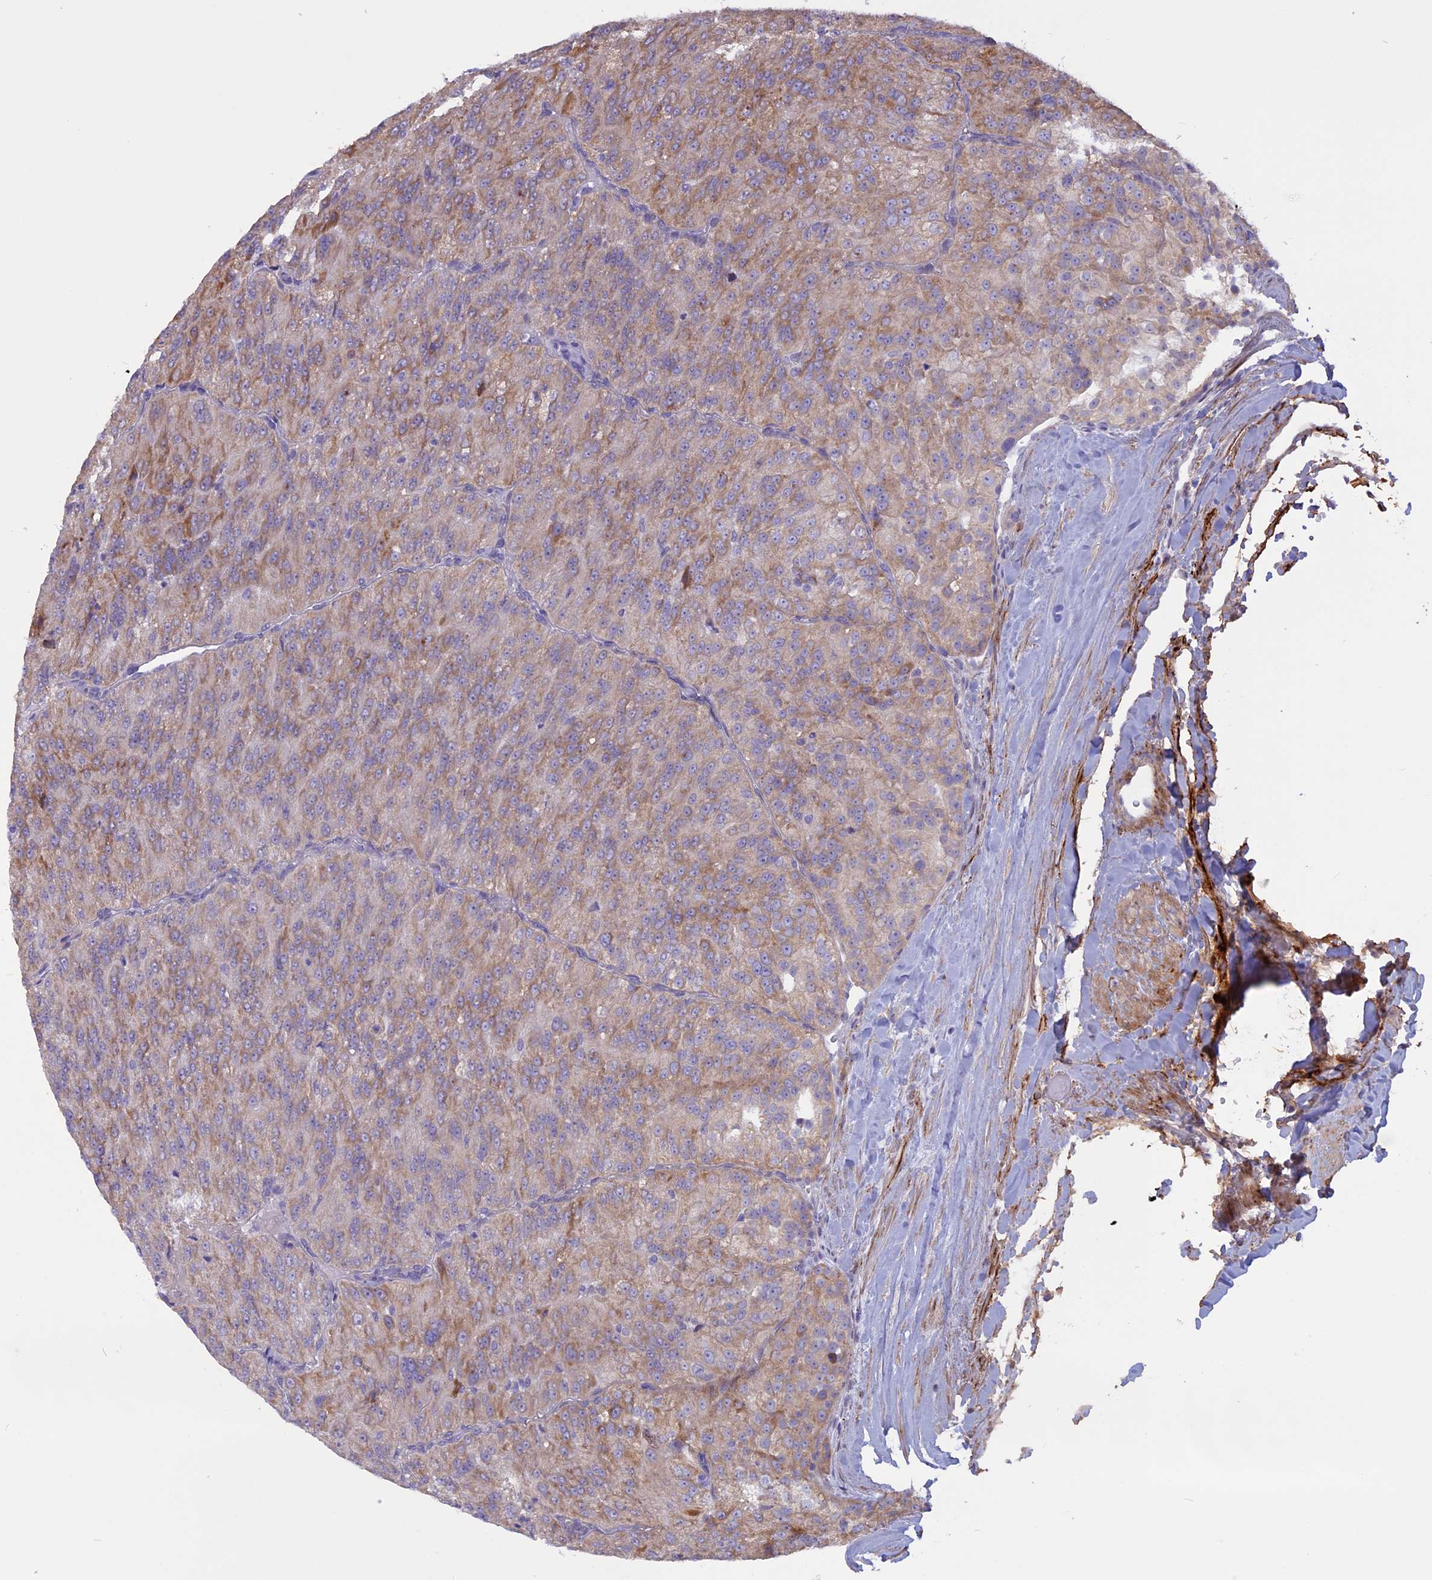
{"staining": {"intensity": "weak", "quantity": "25%-75%", "location": "cytoplasmic/membranous"}, "tissue": "renal cancer", "cell_type": "Tumor cells", "image_type": "cancer", "snomed": [{"axis": "morphology", "description": "Adenocarcinoma, NOS"}, {"axis": "topography", "description": "Kidney"}], "caption": "The image reveals staining of renal cancer (adenocarcinoma), revealing weak cytoplasmic/membranous protein positivity (brown color) within tumor cells.", "gene": "SPHKAP", "patient": {"sex": "female", "age": 63}}